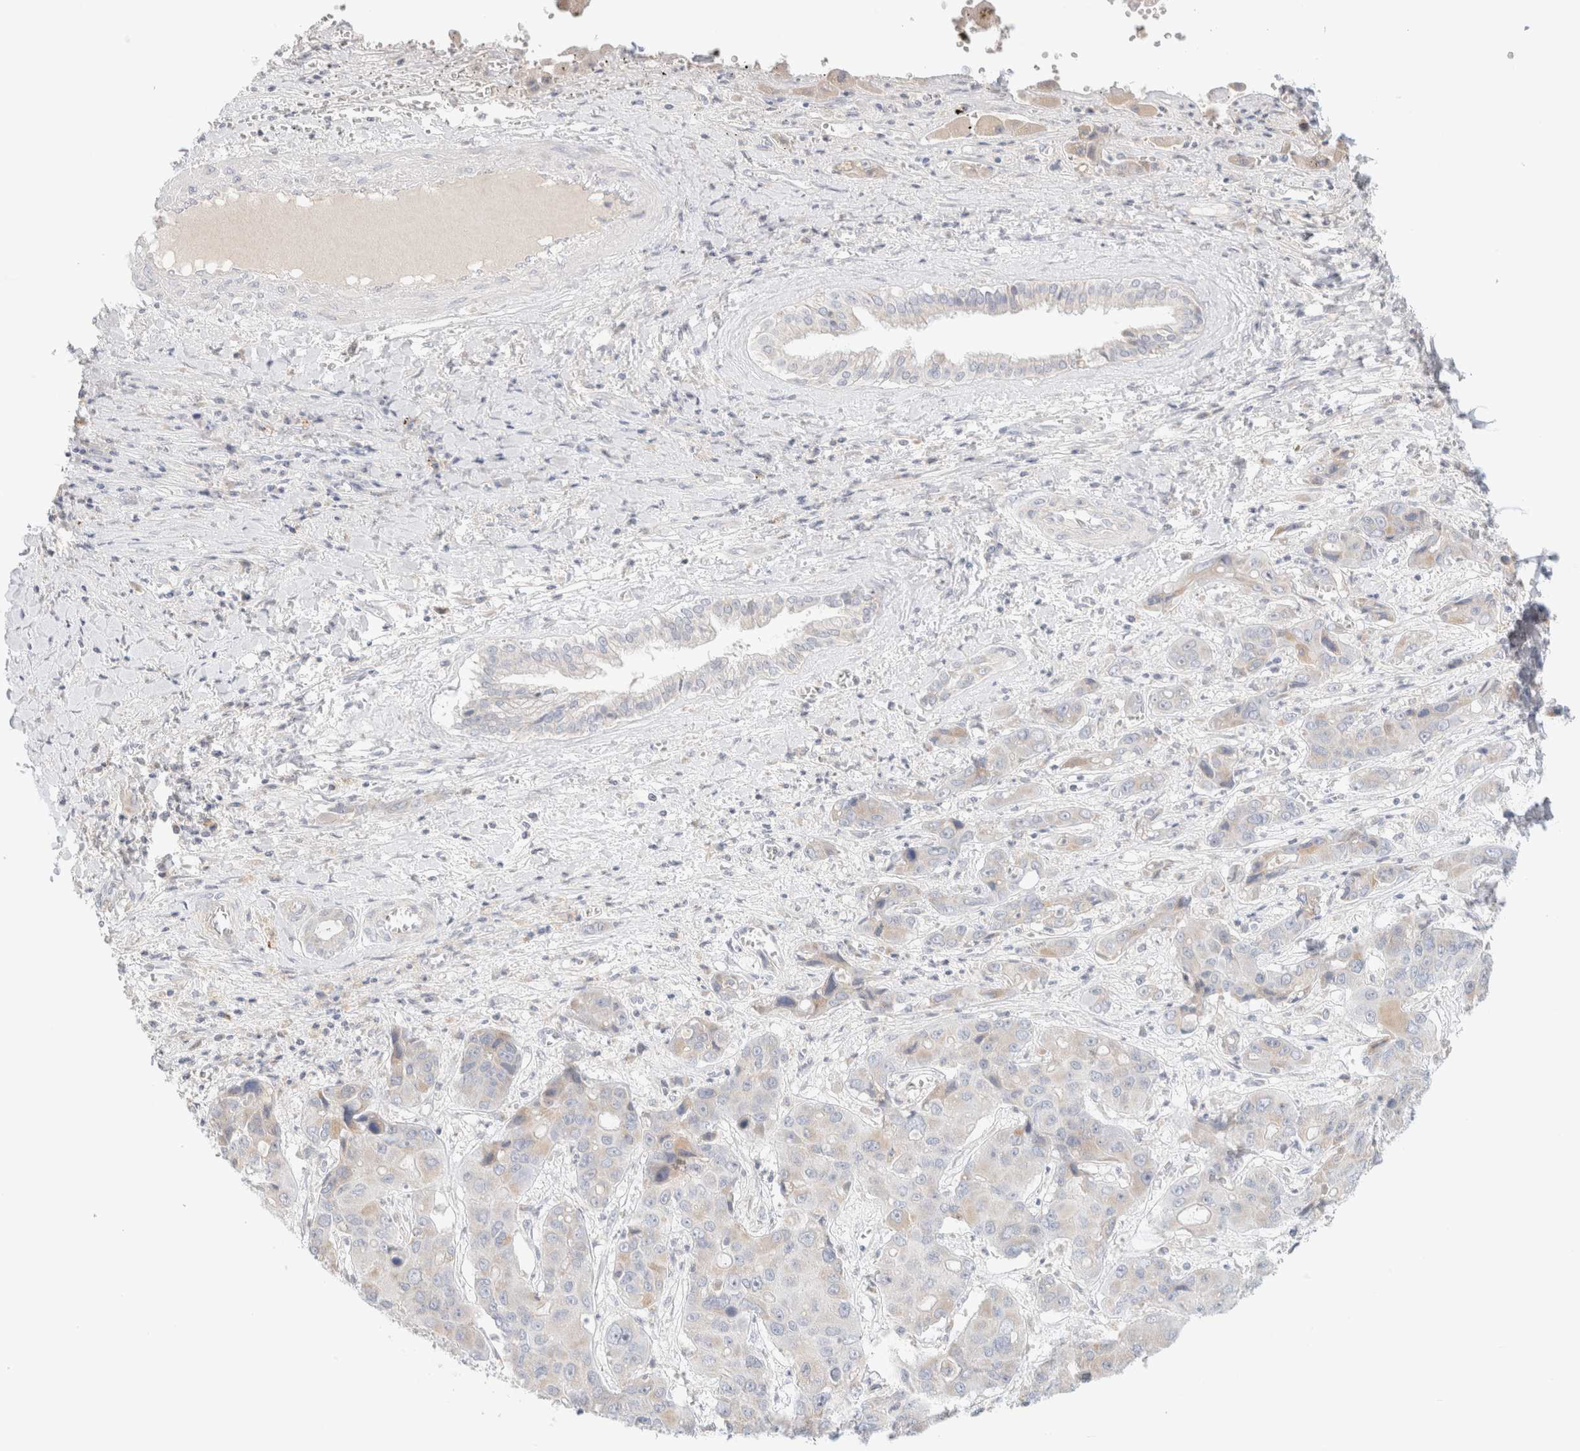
{"staining": {"intensity": "weak", "quantity": "<25%", "location": "cytoplasmic/membranous"}, "tissue": "liver cancer", "cell_type": "Tumor cells", "image_type": "cancer", "snomed": [{"axis": "morphology", "description": "Cholangiocarcinoma"}, {"axis": "topography", "description": "Liver"}], "caption": "Immunohistochemical staining of human liver cholangiocarcinoma exhibits no significant staining in tumor cells.", "gene": "HEXD", "patient": {"sex": "male", "age": 67}}